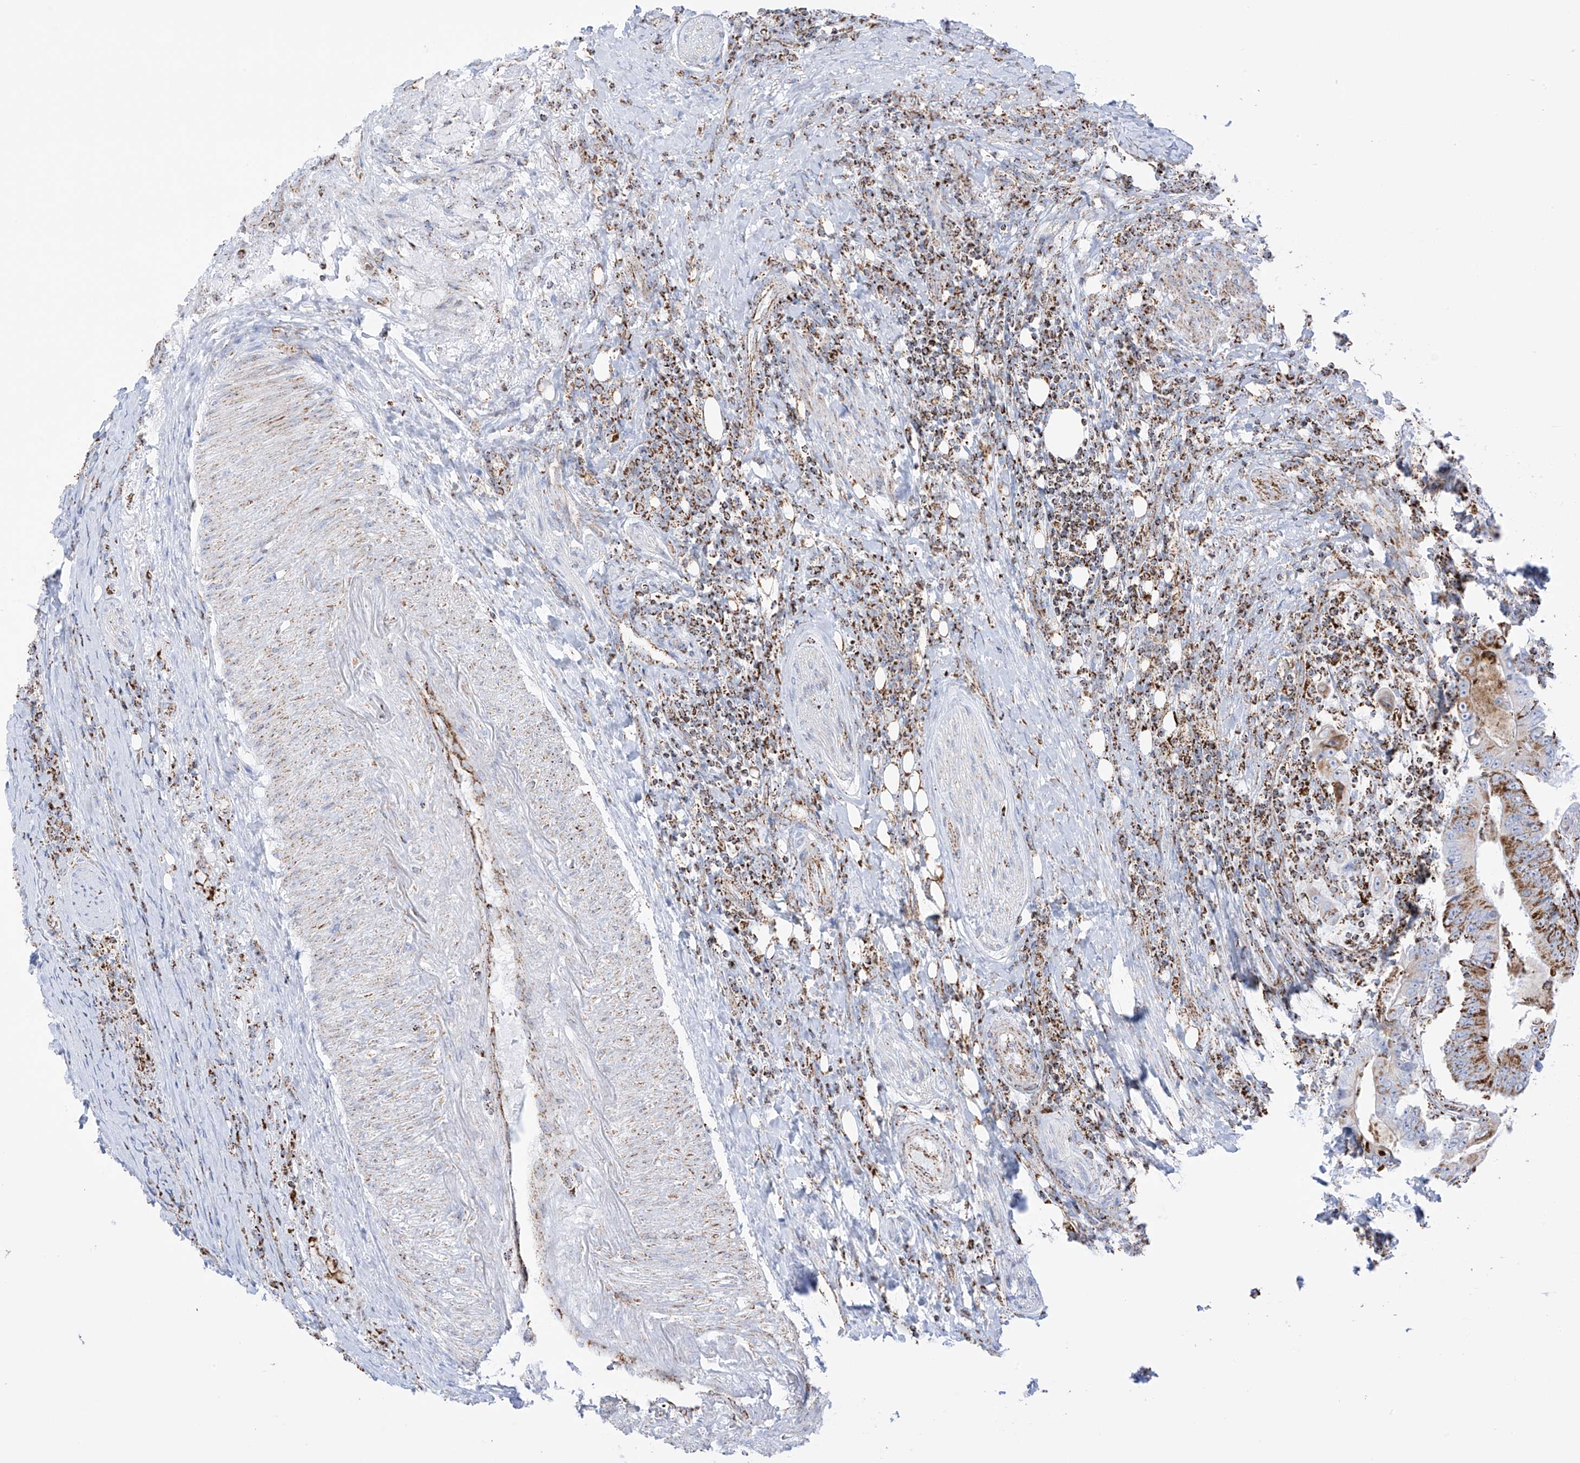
{"staining": {"intensity": "moderate", "quantity": ">75%", "location": "cytoplasmic/membranous"}, "tissue": "colorectal cancer", "cell_type": "Tumor cells", "image_type": "cancer", "snomed": [{"axis": "morphology", "description": "Adenocarcinoma, NOS"}, {"axis": "topography", "description": "Colon"}], "caption": "Adenocarcinoma (colorectal) tissue exhibits moderate cytoplasmic/membranous staining in approximately >75% of tumor cells", "gene": "XKR3", "patient": {"sex": "male", "age": 83}}